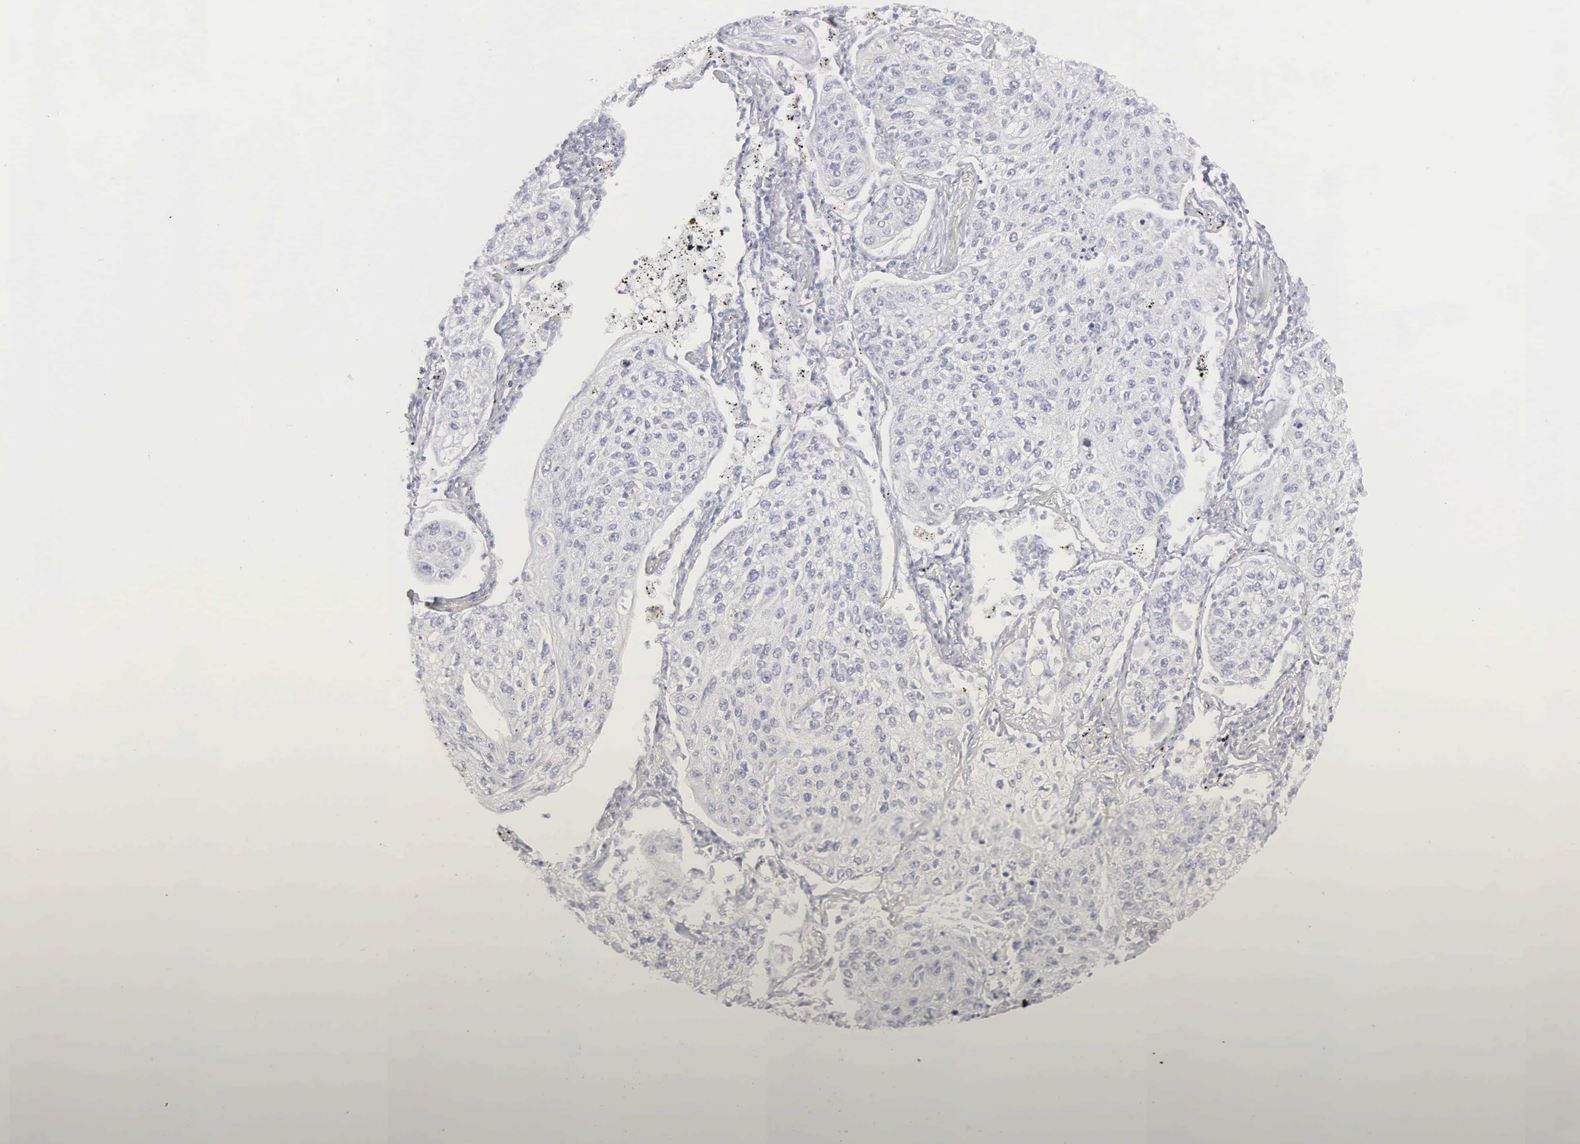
{"staining": {"intensity": "negative", "quantity": "none", "location": "none"}, "tissue": "lung cancer", "cell_type": "Tumor cells", "image_type": "cancer", "snomed": [{"axis": "morphology", "description": "Squamous cell carcinoma, NOS"}, {"axis": "topography", "description": "Lung"}], "caption": "This is an IHC photomicrograph of lung cancer. There is no positivity in tumor cells.", "gene": "MNAT1", "patient": {"sex": "male", "age": 75}}